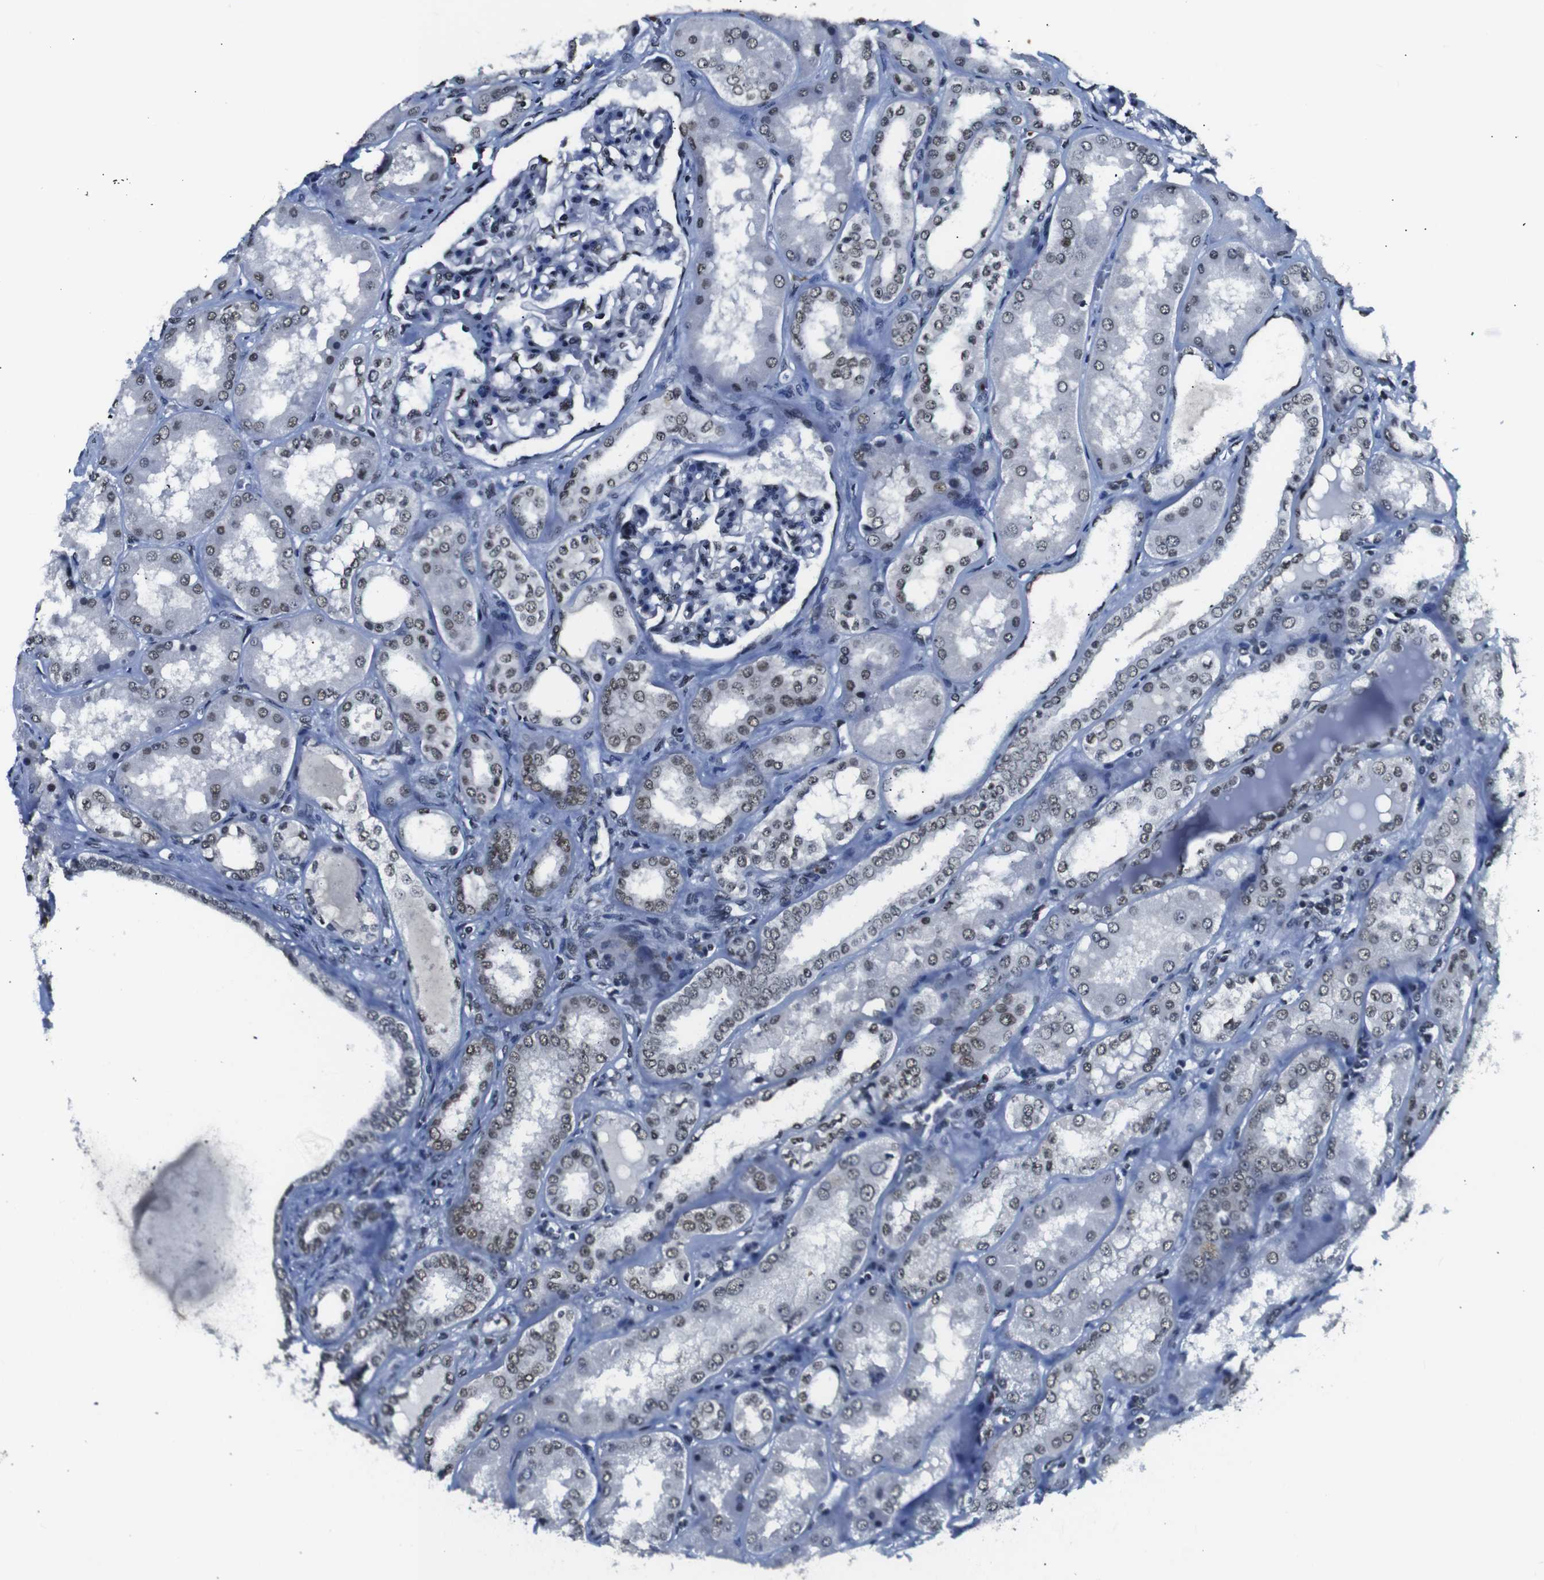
{"staining": {"intensity": "moderate", "quantity": "<25%", "location": "nuclear"}, "tissue": "kidney", "cell_type": "Cells in glomeruli", "image_type": "normal", "snomed": [{"axis": "morphology", "description": "Normal tissue, NOS"}, {"axis": "topography", "description": "Kidney"}], "caption": "The micrograph shows staining of normal kidney, revealing moderate nuclear protein staining (brown color) within cells in glomeruli.", "gene": "ILDR2", "patient": {"sex": "female", "age": 56}}